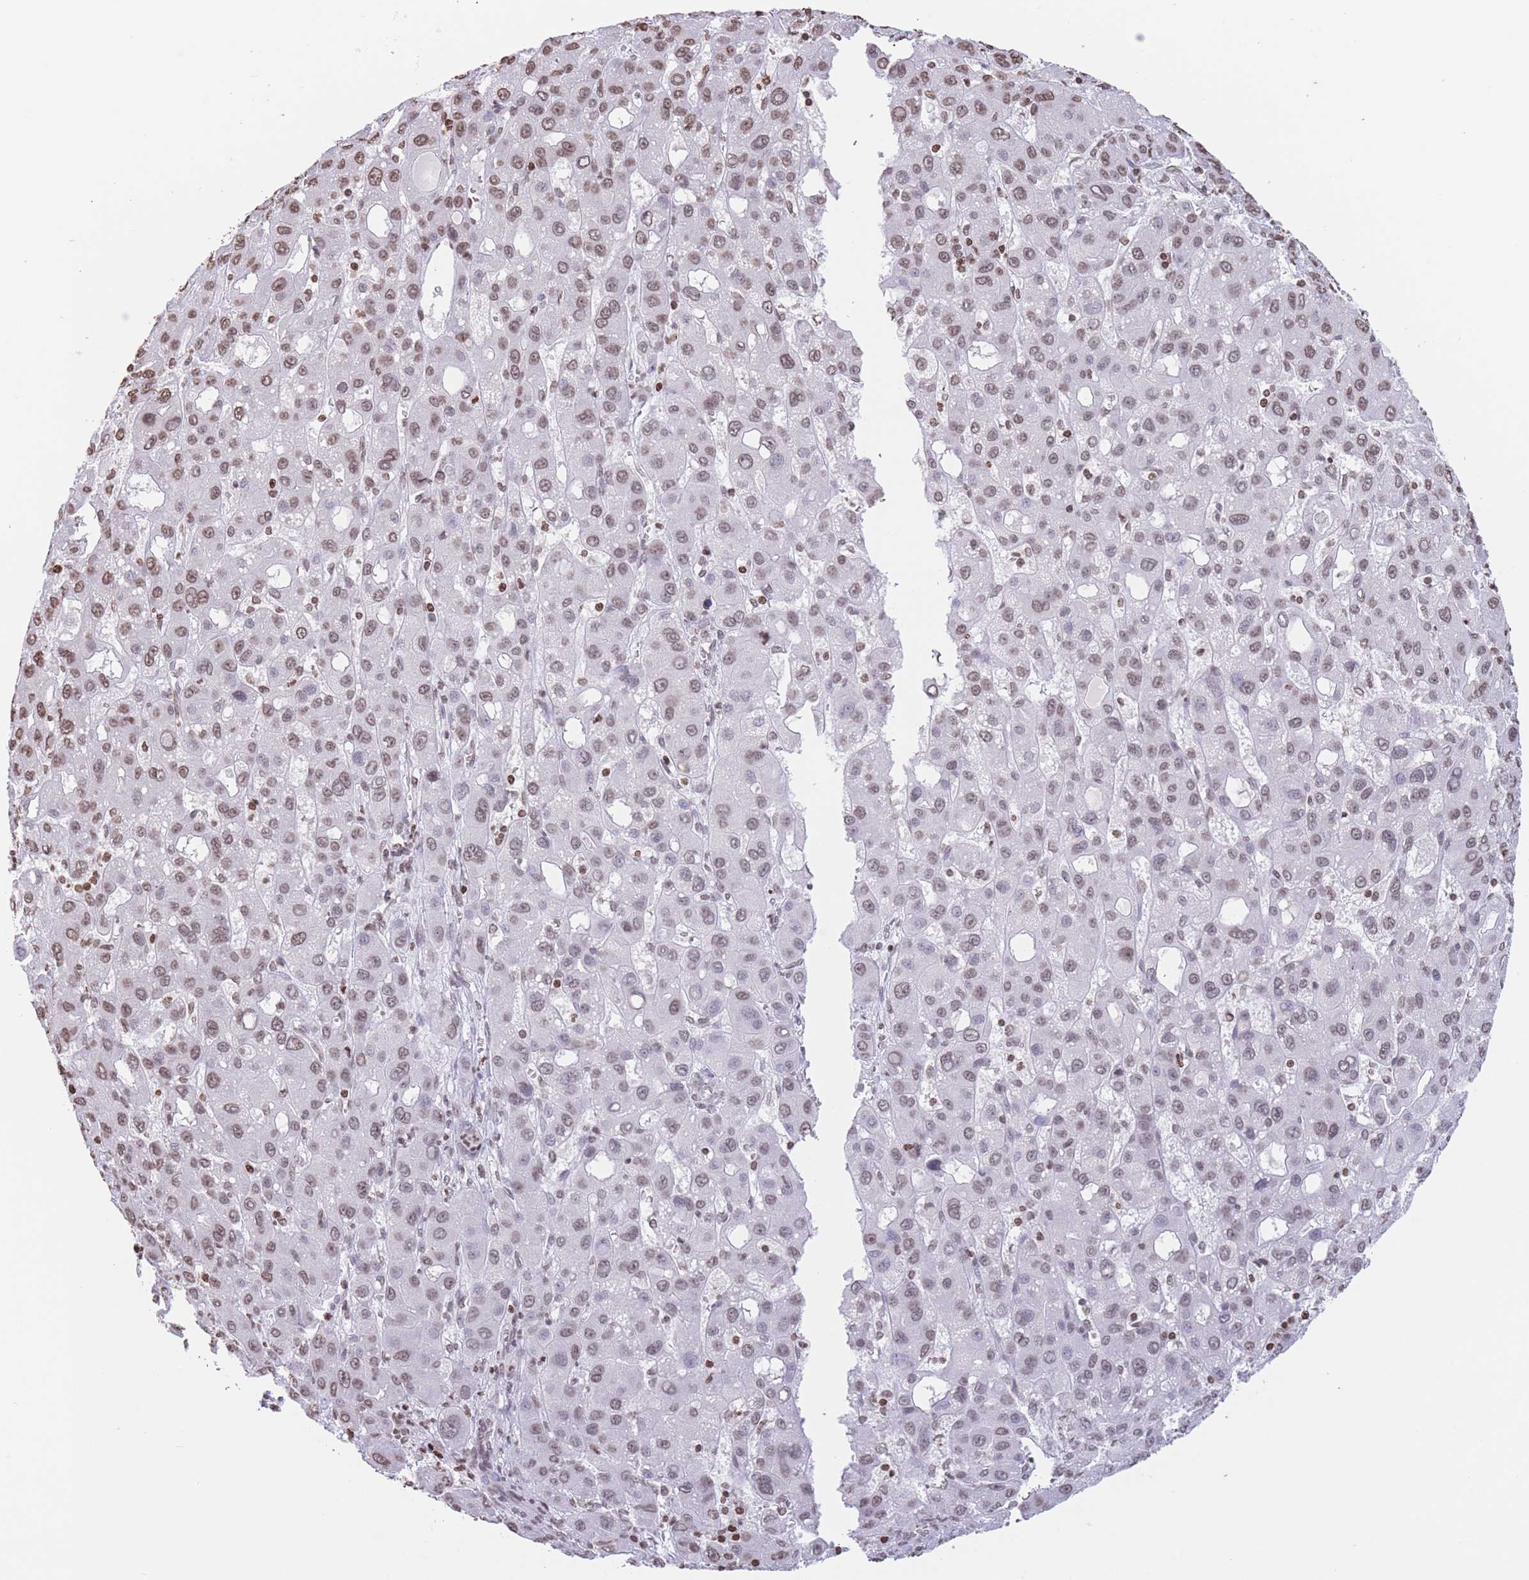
{"staining": {"intensity": "moderate", "quantity": ">75%", "location": "nuclear"}, "tissue": "liver cancer", "cell_type": "Tumor cells", "image_type": "cancer", "snomed": [{"axis": "morphology", "description": "Carcinoma, Hepatocellular, NOS"}, {"axis": "topography", "description": "Liver"}], "caption": "Brown immunohistochemical staining in human liver cancer (hepatocellular carcinoma) demonstrates moderate nuclear staining in about >75% of tumor cells.", "gene": "H2BC11", "patient": {"sex": "male", "age": 55}}